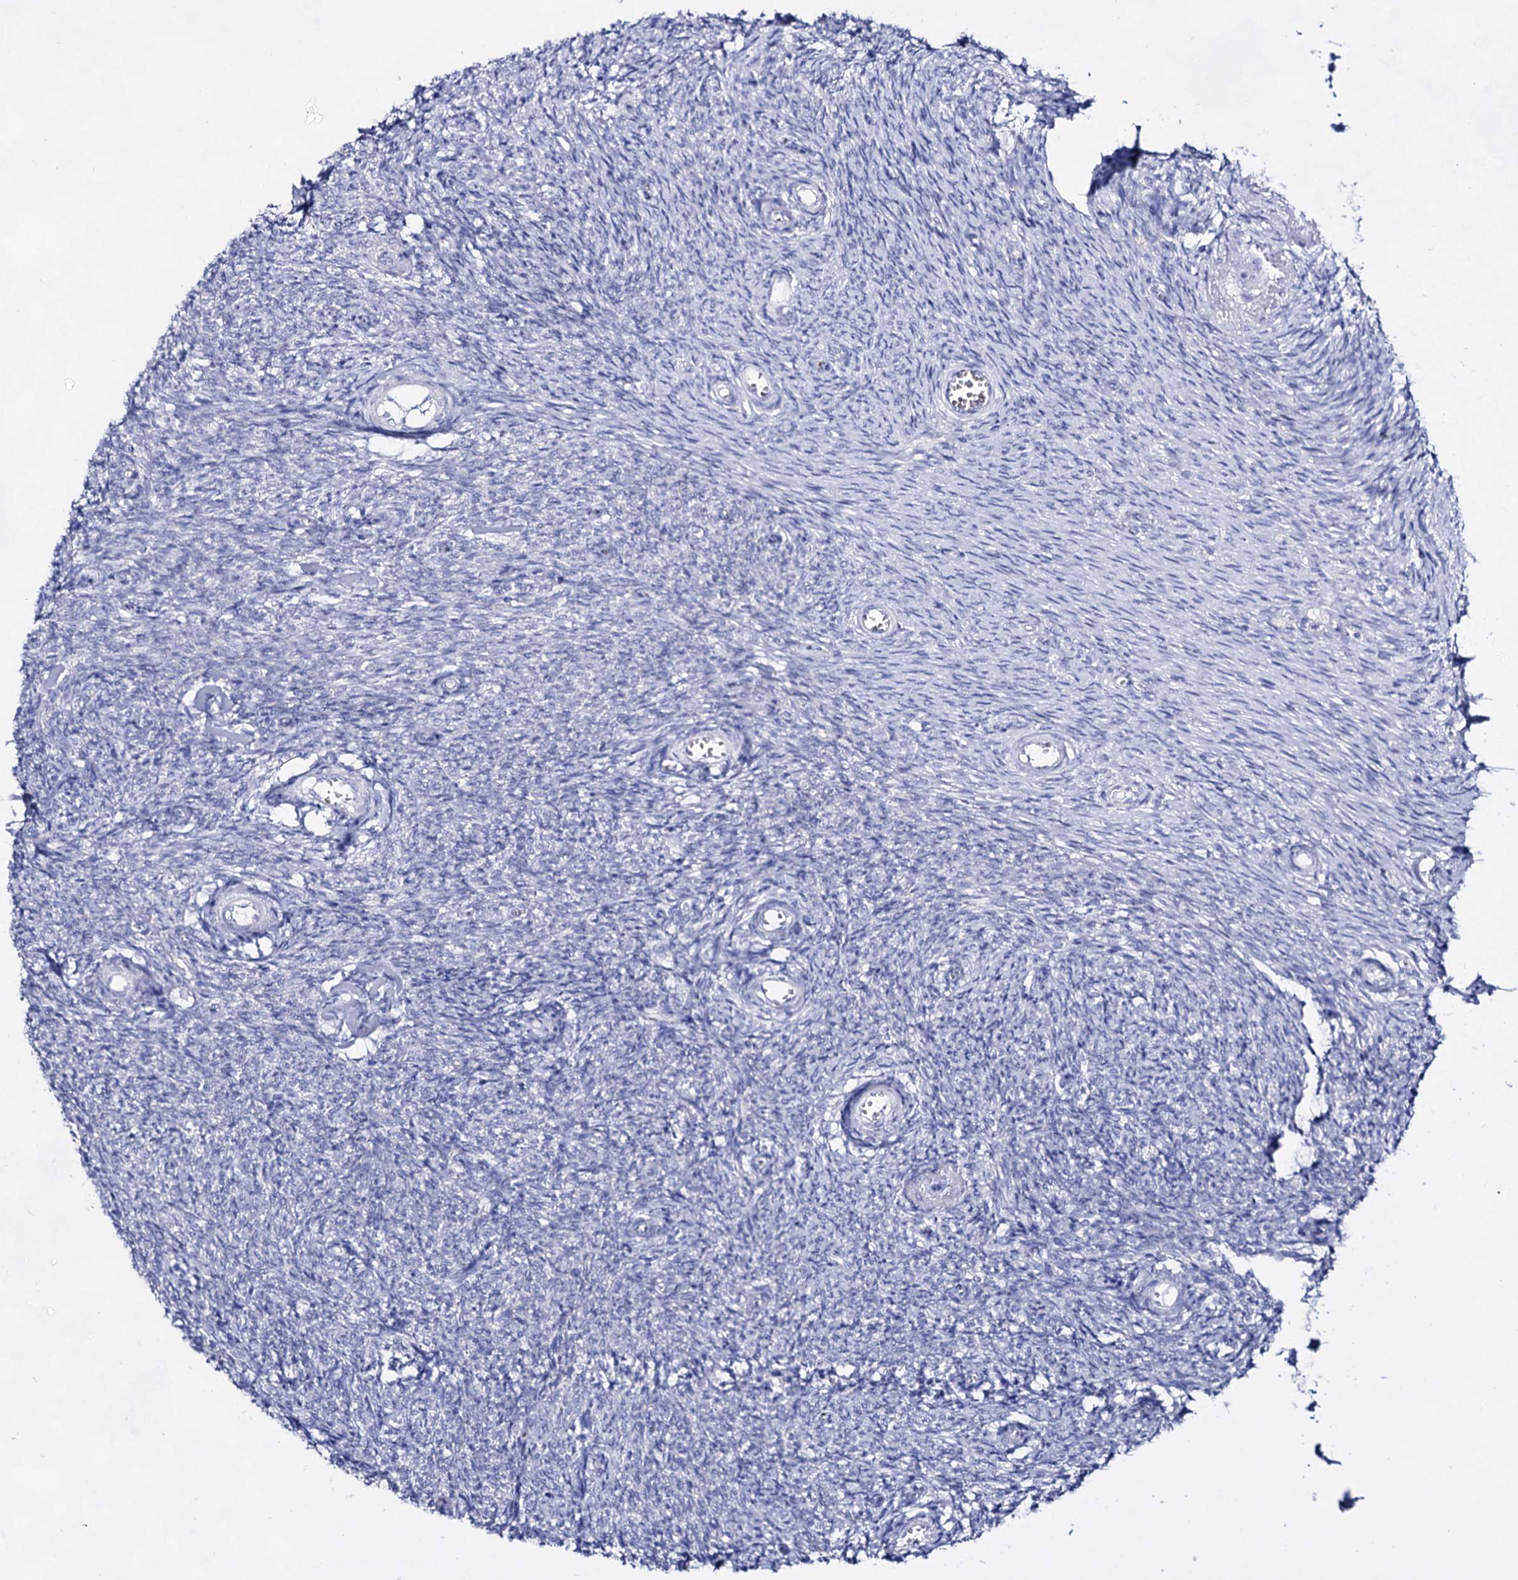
{"staining": {"intensity": "negative", "quantity": "none", "location": "none"}, "tissue": "ovary", "cell_type": "Ovarian stroma cells", "image_type": "normal", "snomed": [{"axis": "morphology", "description": "Normal tissue, NOS"}, {"axis": "topography", "description": "Ovary"}], "caption": "Immunohistochemistry (IHC) image of unremarkable ovary stained for a protein (brown), which reveals no positivity in ovarian stroma cells.", "gene": "PLIN1", "patient": {"sex": "female", "age": 44}}